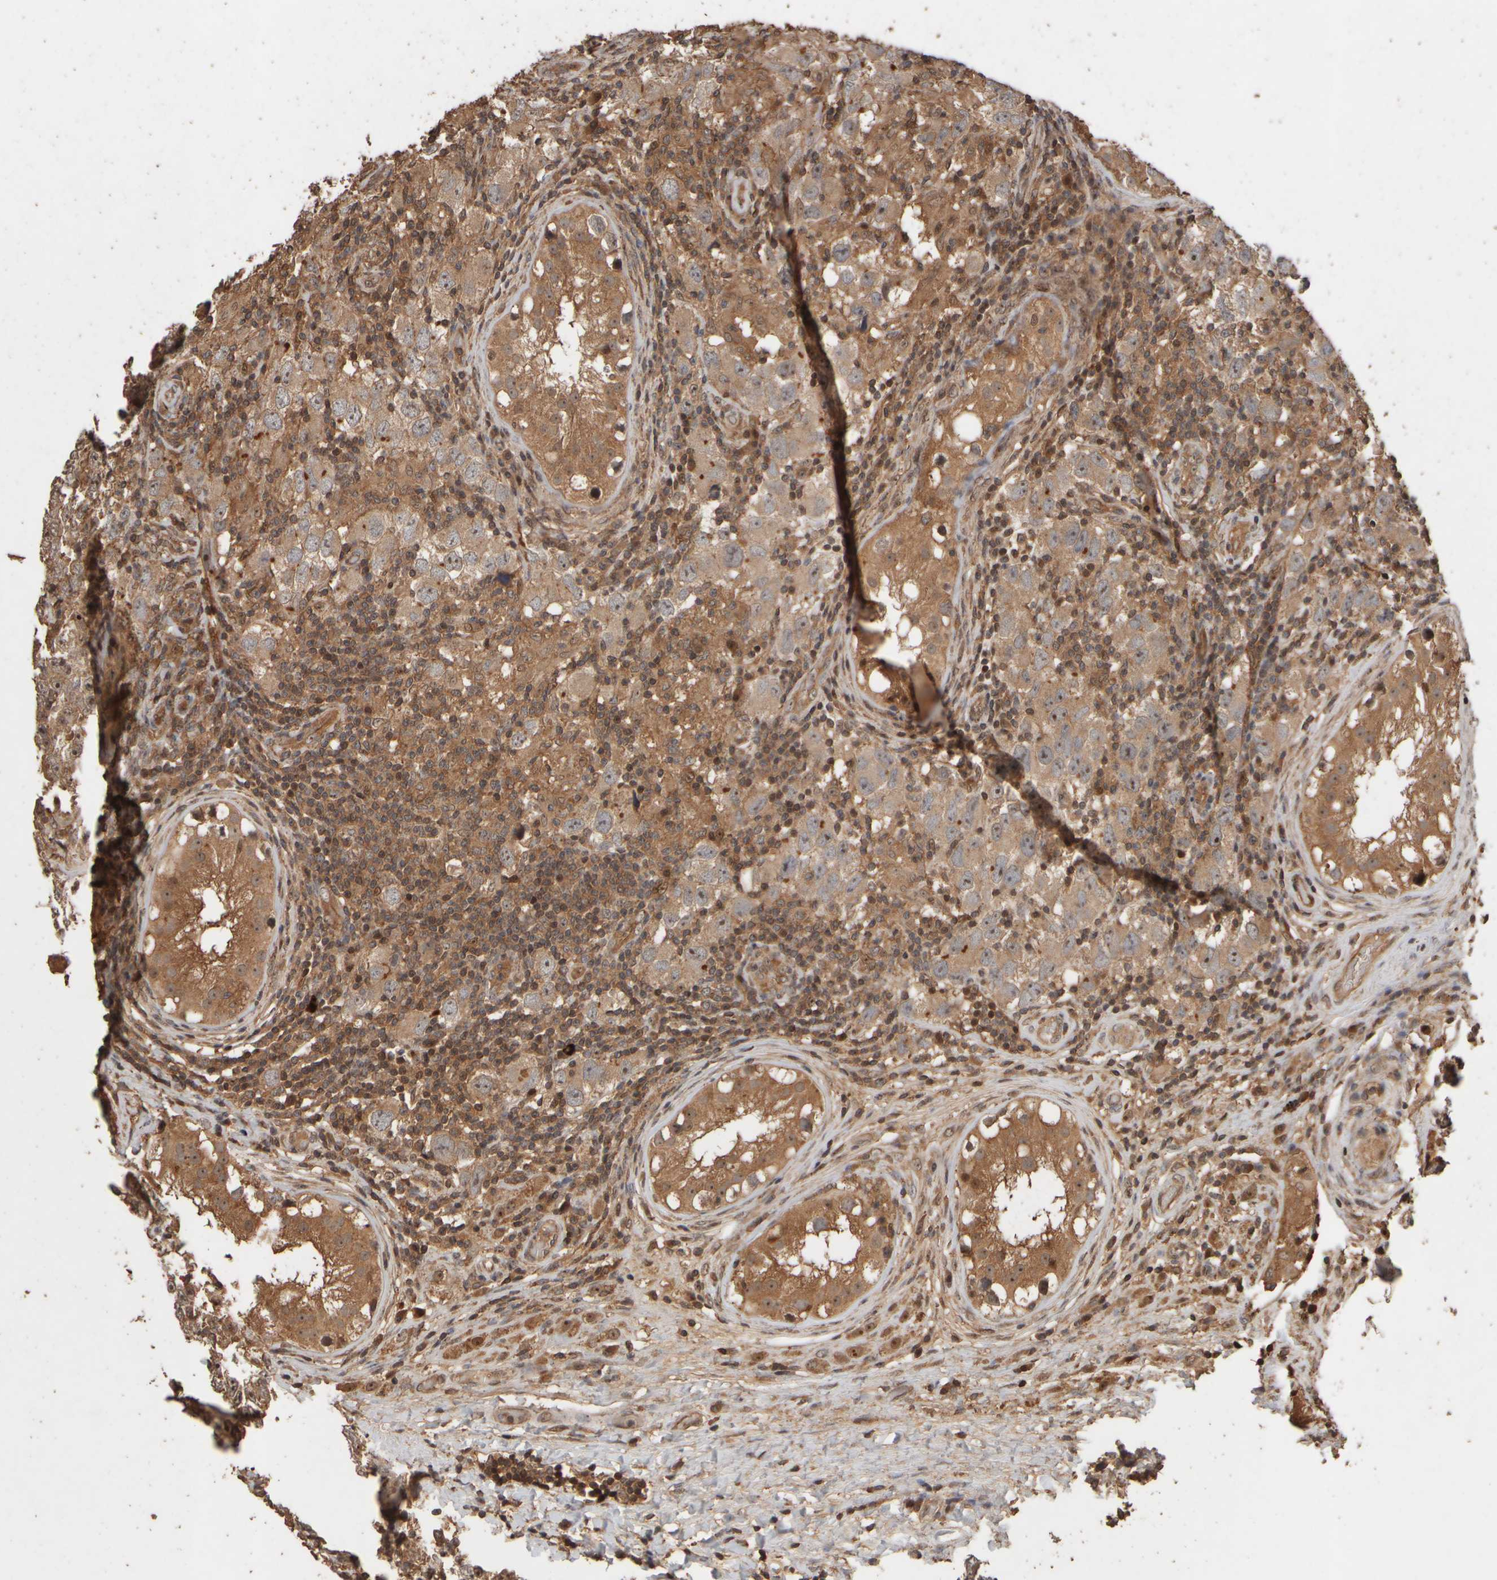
{"staining": {"intensity": "moderate", "quantity": ">75%", "location": "cytoplasmic/membranous,nuclear"}, "tissue": "testis cancer", "cell_type": "Tumor cells", "image_type": "cancer", "snomed": [{"axis": "morphology", "description": "Carcinoma, Embryonal, NOS"}, {"axis": "topography", "description": "Testis"}], "caption": "Moderate cytoplasmic/membranous and nuclear staining for a protein is appreciated in about >75% of tumor cells of testis embryonal carcinoma using immunohistochemistry.", "gene": "SPHK1", "patient": {"sex": "male", "age": 21}}